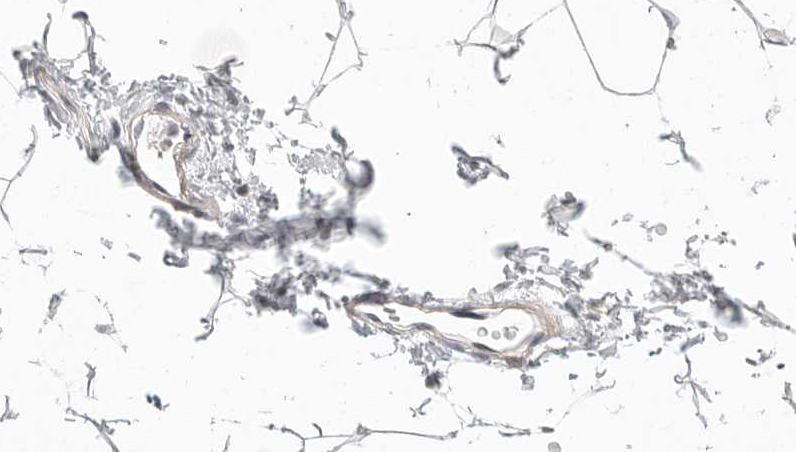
{"staining": {"intensity": "negative", "quantity": "none", "location": "none"}, "tissue": "adipose tissue", "cell_type": "Adipocytes", "image_type": "normal", "snomed": [{"axis": "morphology", "description": "Normal tissue, NOS"}, {"axis": "topography", "description": "Soft tissue"}], "caption": "Adipose tissue was stained to show a protein in brown. There is no significant positivity in adipocytes.", "gene": "STAB2", "patient": {"sex": "male", "age": 72}}